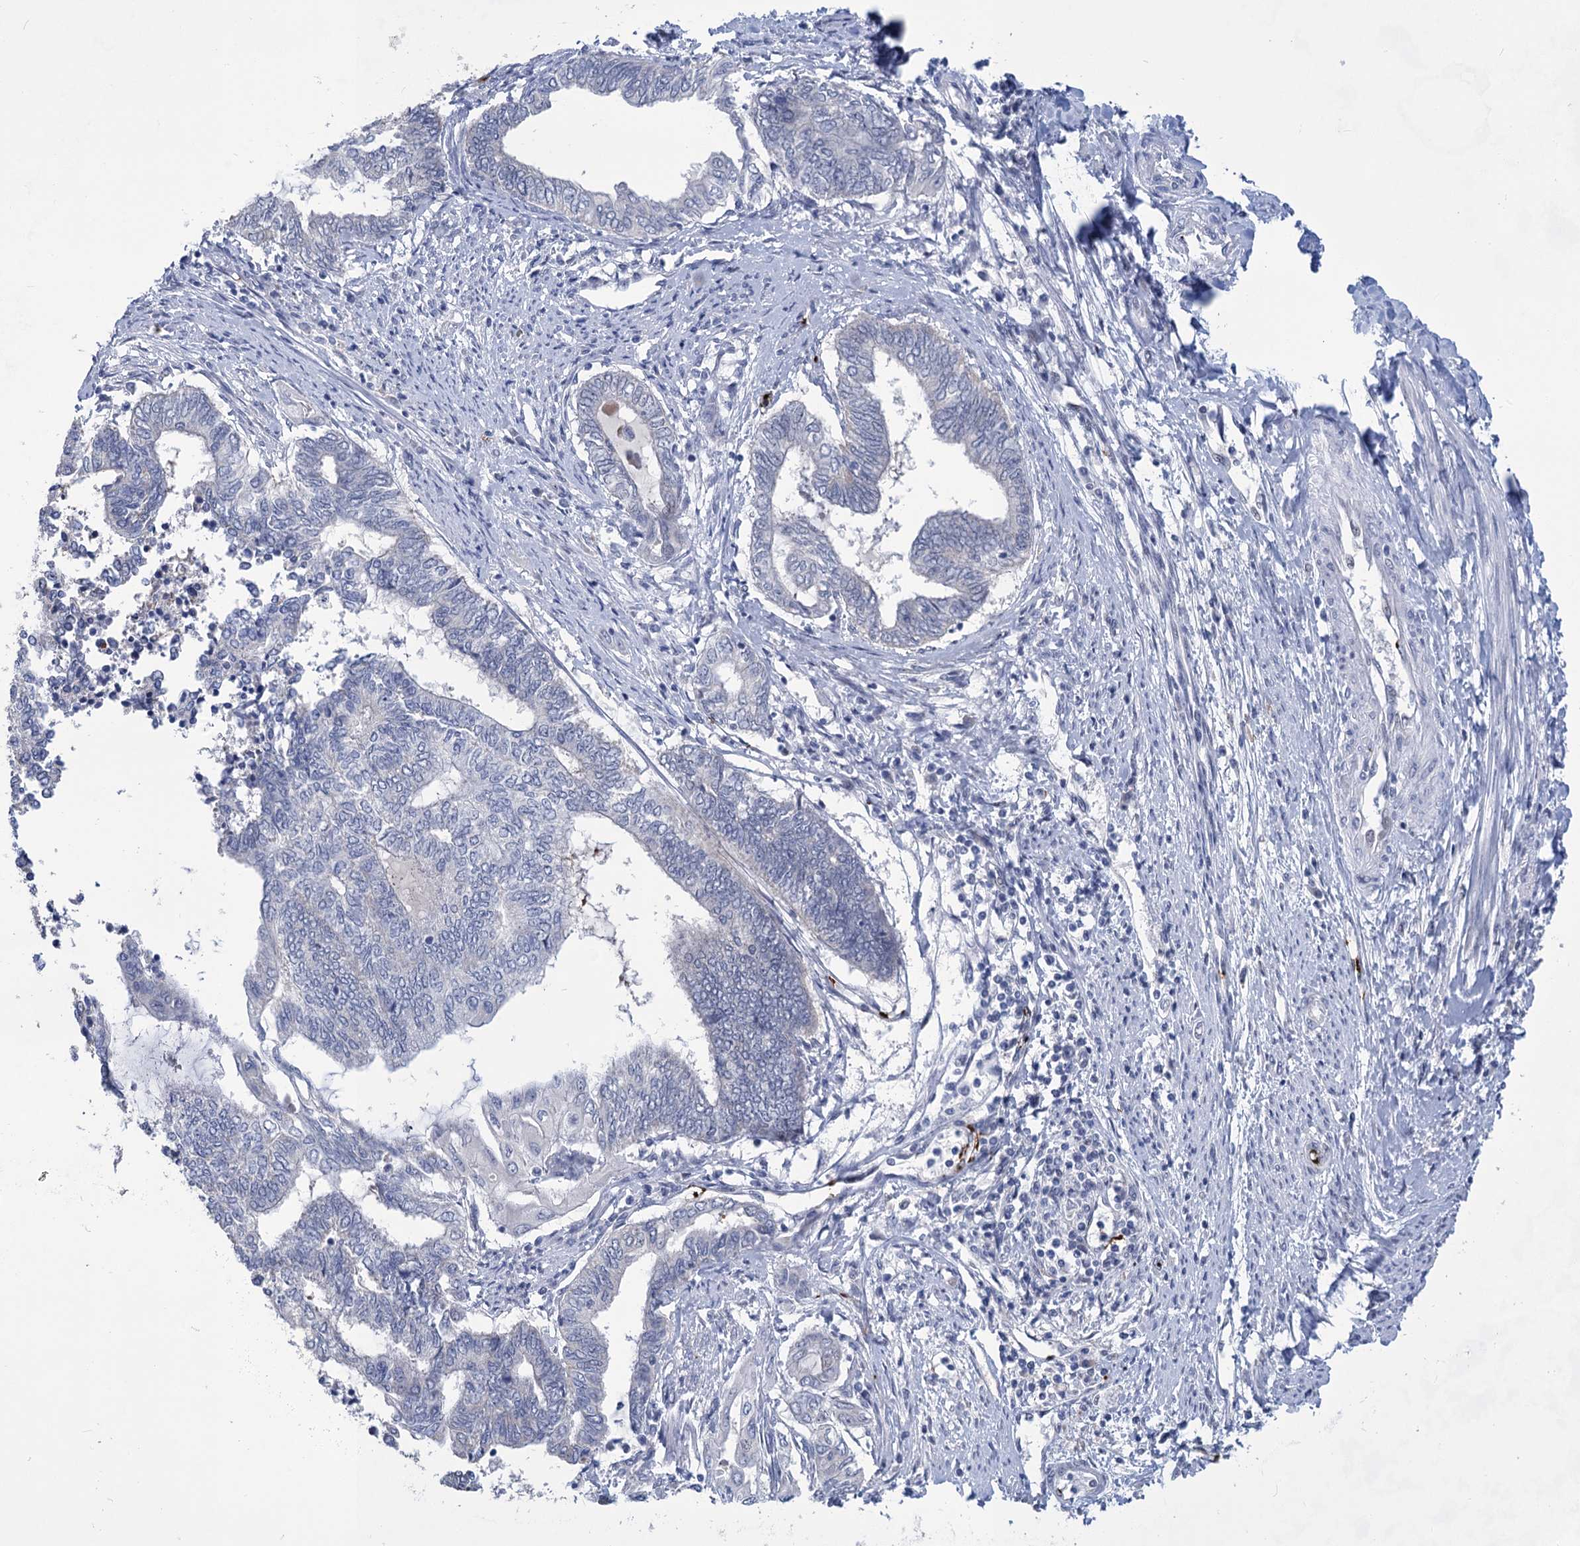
{"staining": {"intensity": "negative", "quantity": "none", "location": "none"}, "tissue": "endometrial cancer", "cell_type": "Tumor cells", "image_type": "cancer", "snomed": [{"axis": "morphology", "description": "Adenocarcinoma, NOS"}, {"axis": "topography", "description": "Uterus"}, {"axis": "topography", "description": "Endometrium"}], "caption": "High power microscopy micrograph of an IHC image of adenocarcinoma (endometrial), revealing no significant staining in tumor cells.", "gene": "MON2", "patient": {"sex": "female", "age": 70}}